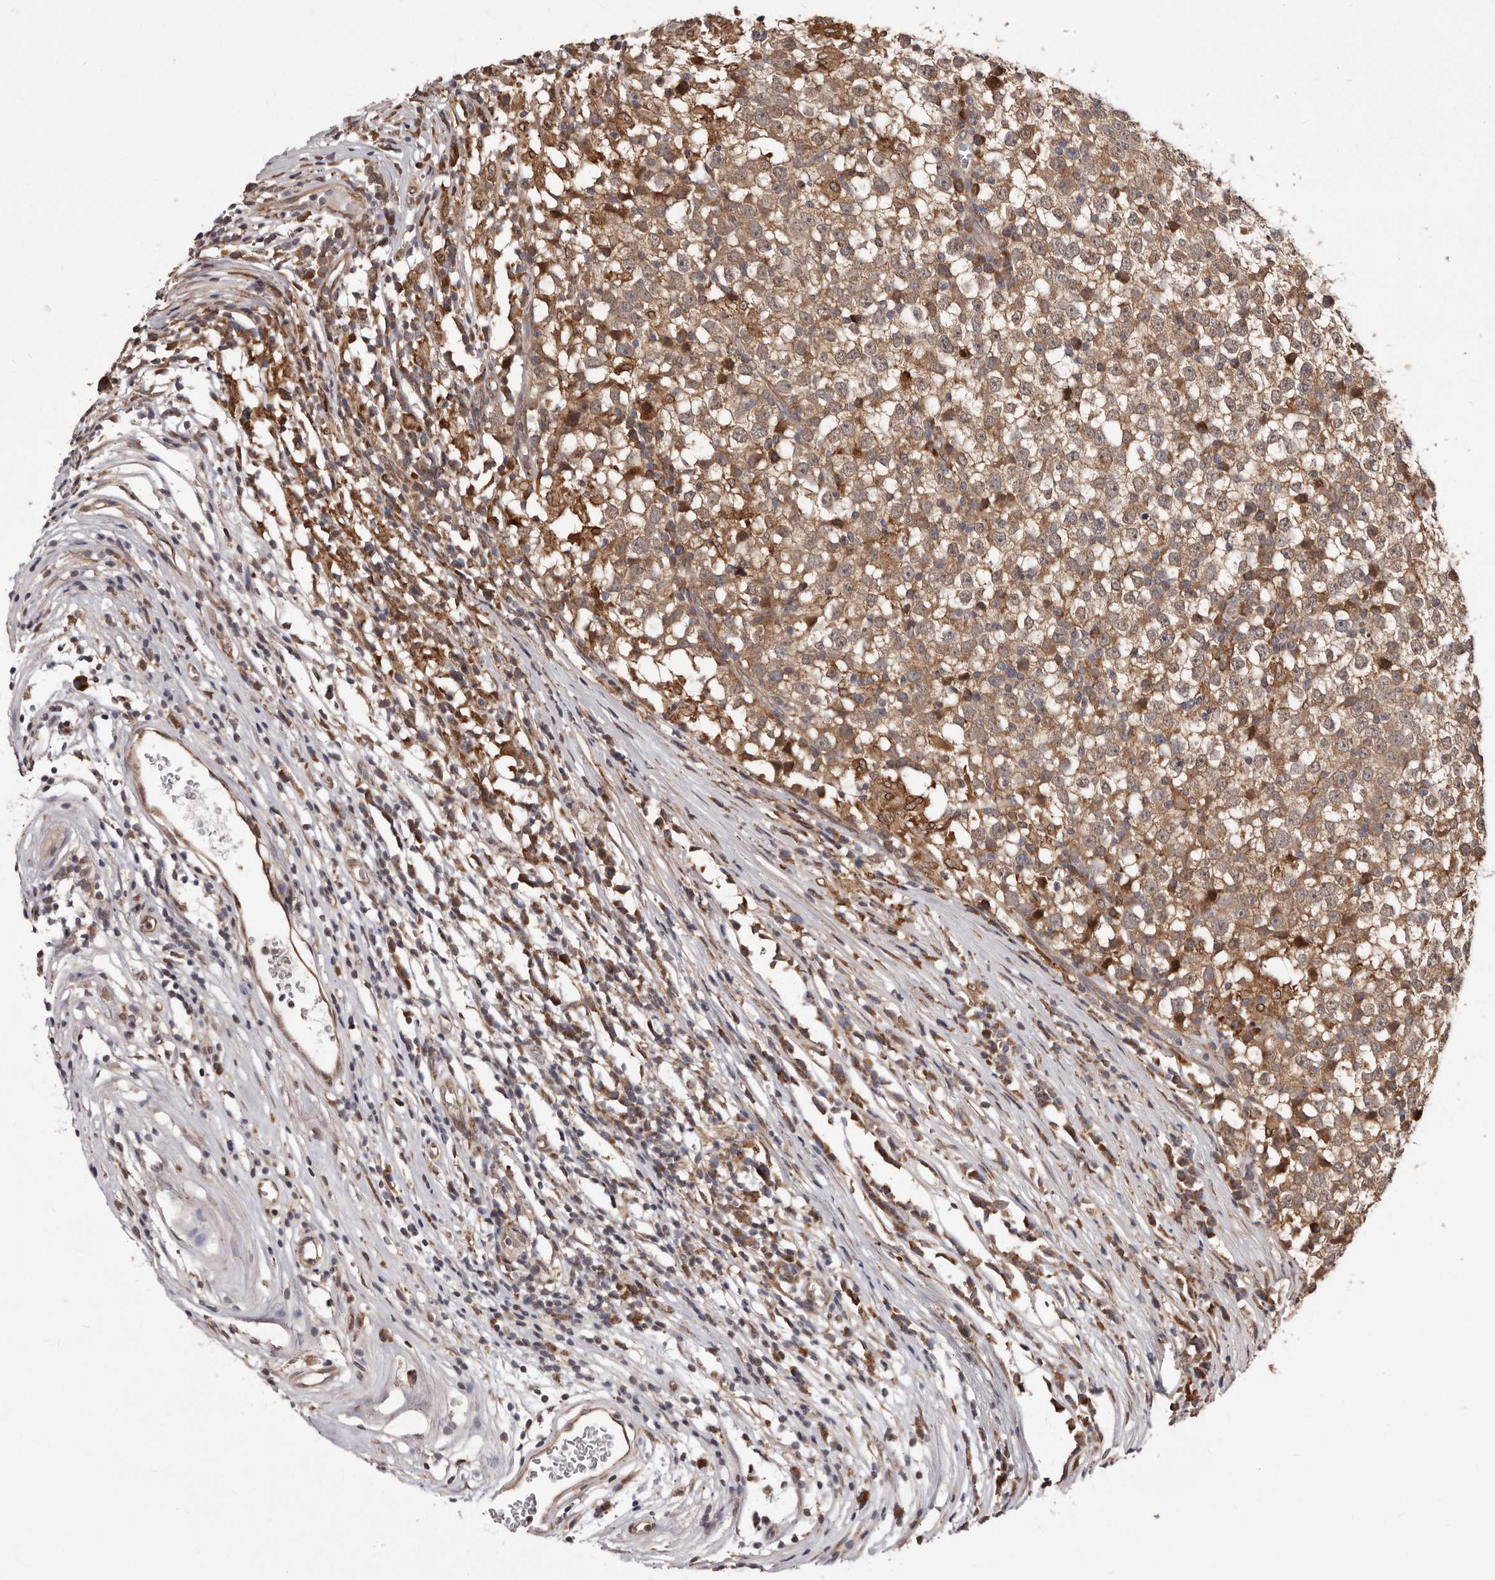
{"staining": {"intensity": "moderate", "quantity": ">75%", "location": "cytoplasmic/membranous"}, "tissue": "testis cancer", "cell_type": "Tumor cells", "image_type": "cancer", "snomed": [{"axis": "morphology", "description": "Seminoma, NOS"}, {"axis": "topography", "description": "Testis"}], "caption": "Immunohistochemical staining of testis cancer (seminoma) reveals medium levels of moderate cytoplasmic/membranous protein staining in approximately >75% of tumor cells.", "gene": "RRM2B", "patient": {"sex": "male", "age": 65}}